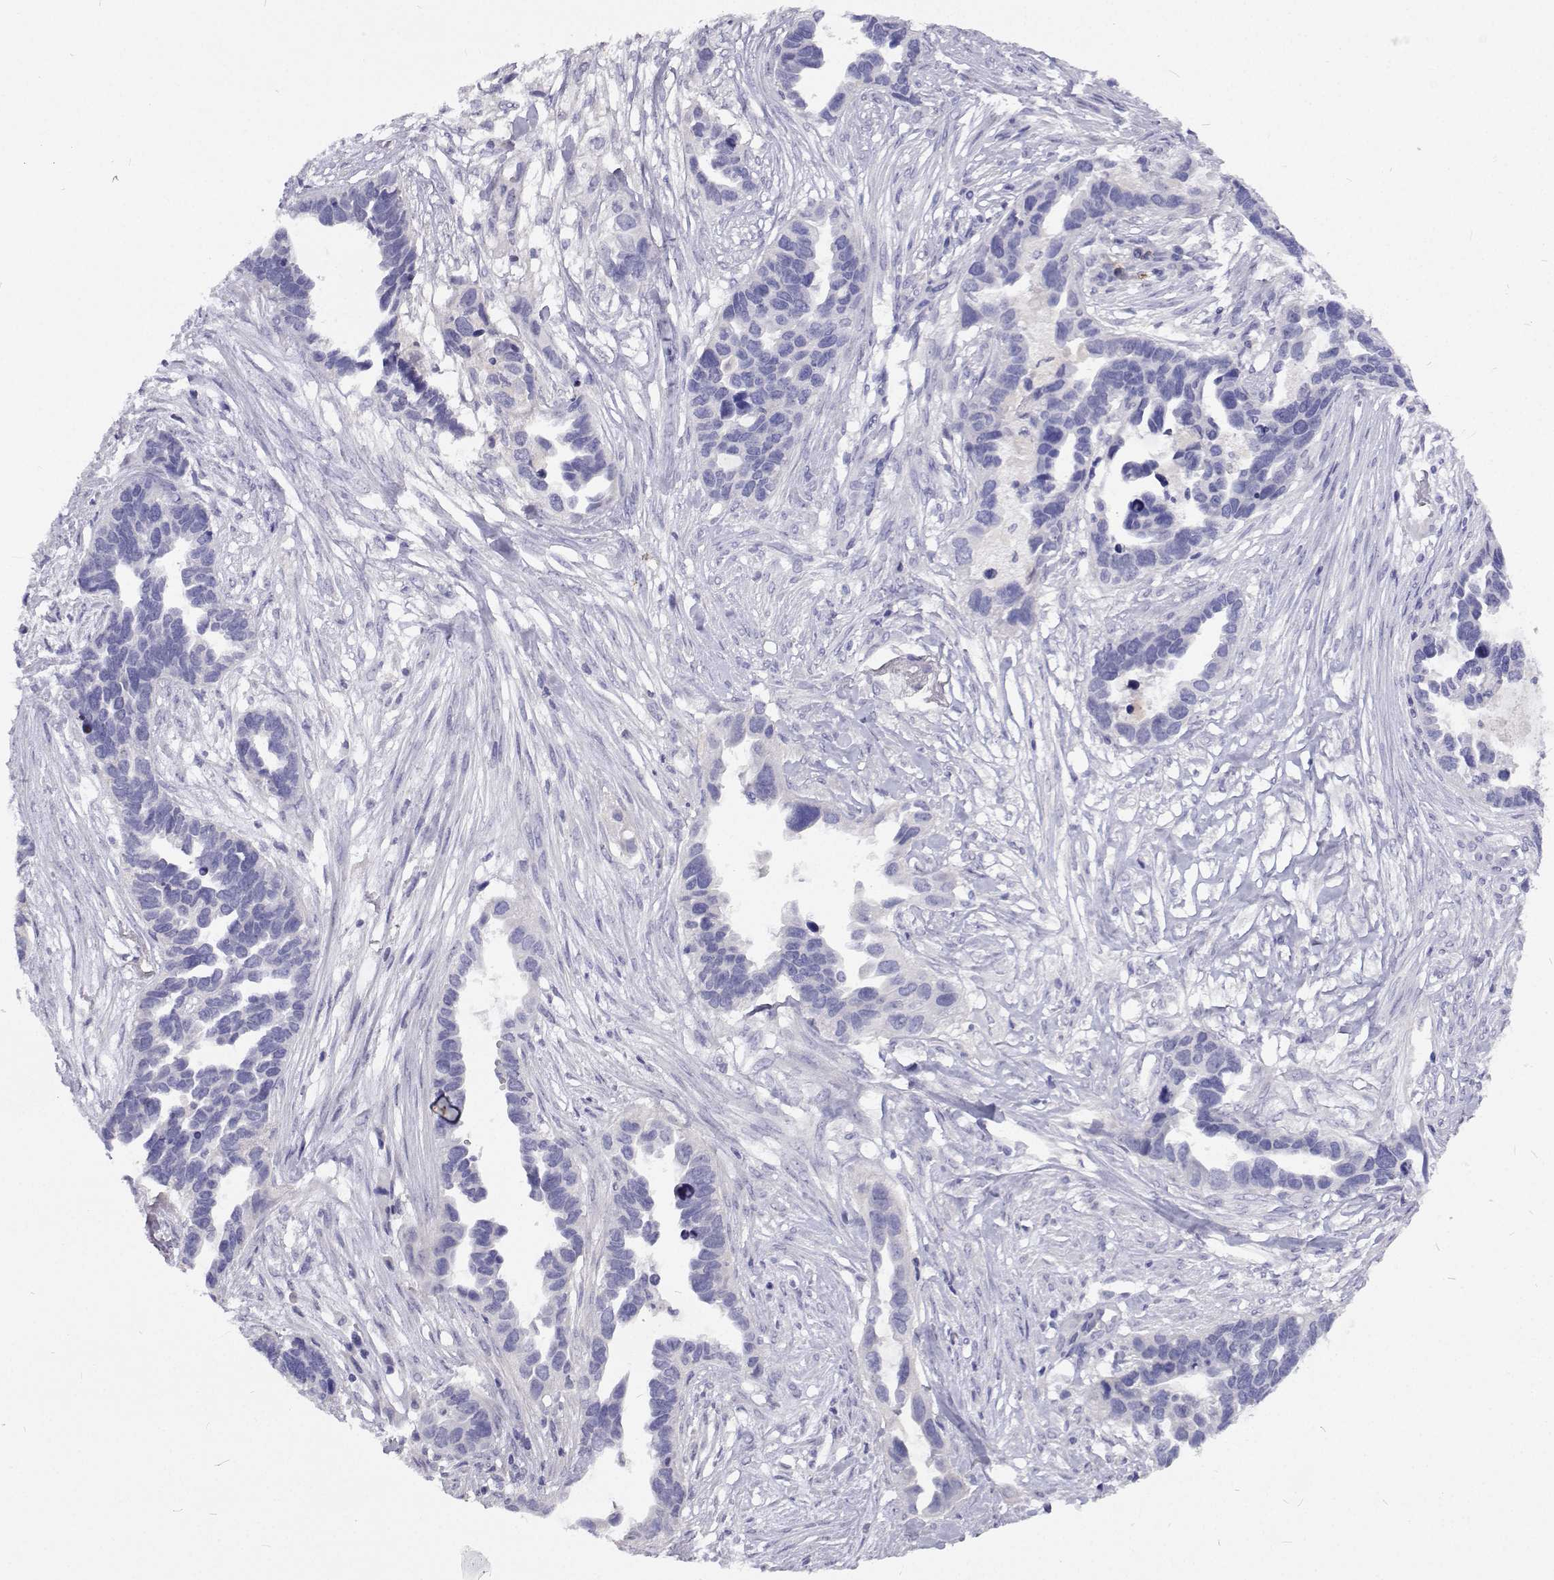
{"staining": {"intensity": "negative", "quantity": "none", "location": "none"}, "tissue": "ovarian cancer", "cell_type": "Tumor cells", "image_type": "cancer", "snomed": [{"axis": "morphology", "description": "Cystadenocarcinoma, serous, NOS"}, {"axis": "topography", "description": "Ovary"}], "caption": "Immunohistochemistry (IHC) of human ovarian serous cystadenocarcinoma reveals no staining in tumor cells. The staining is performed using DAB brown chromogen with nuclei counter-stained in using hematoxylin.", "gene": "CFAP44", "patient": {"sex": "female", "age": 54}}